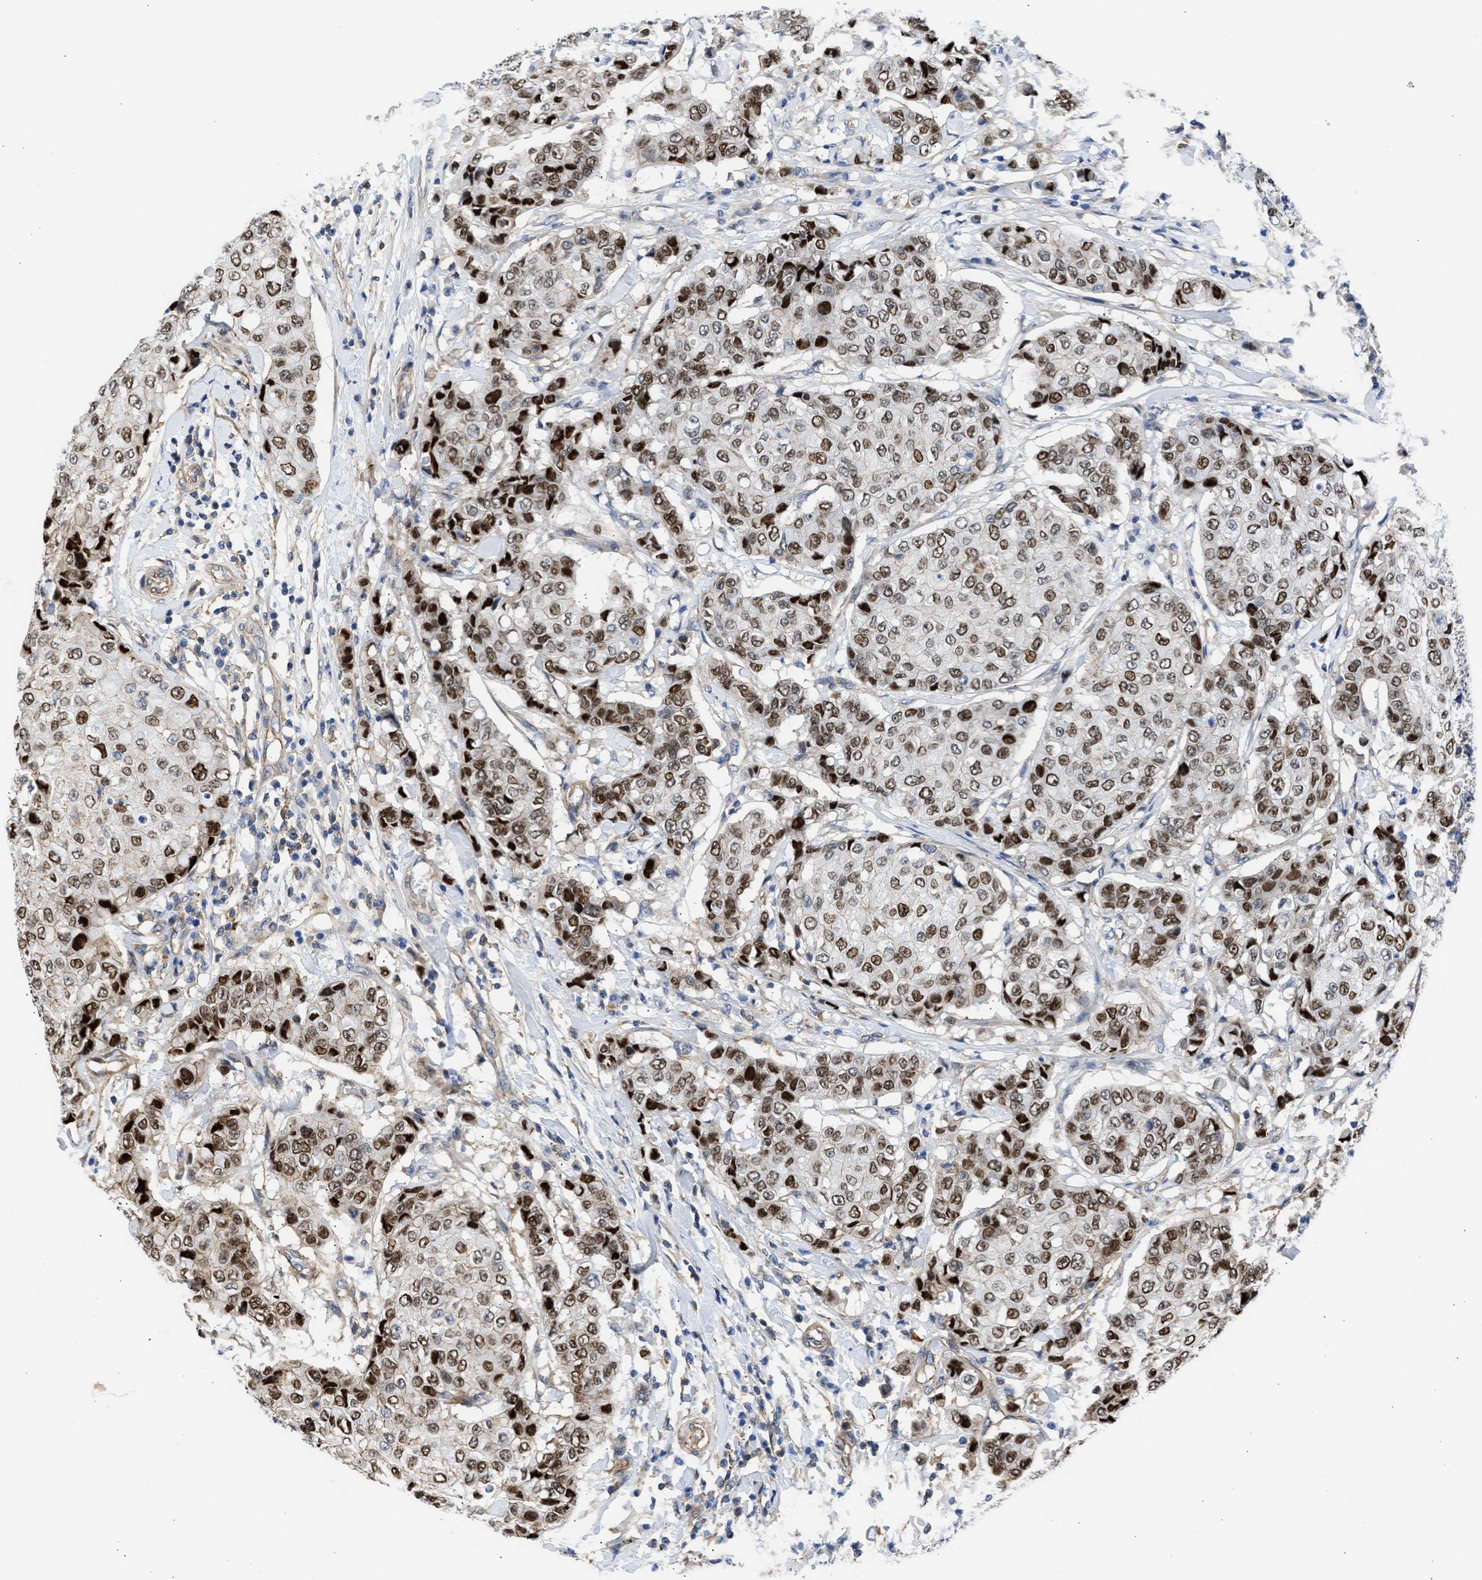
{"staining": {"intensity": "strong", "quantity": "25%-75%", "location": "cytoplasmic/membranous,nuclear"}, "tissue": "breast cancer", "cell_type": "Tumor cells", "image_type": "cancer", "snomed": [{"axis": "morphology", "description": "Duct carcinoma"}, {"axis": "topography", "description": "Breast"}], "caption": "Approximately 25%-75% of tumor cells in breast infiltrating ductal carcinoma demonstrate strong cytoplasmic/membranous and nuclear protein expression as visualized by brown immunohistochemical staining.", "gene": "MAS1L", "patient": {"sex": "female", "age": 27}}